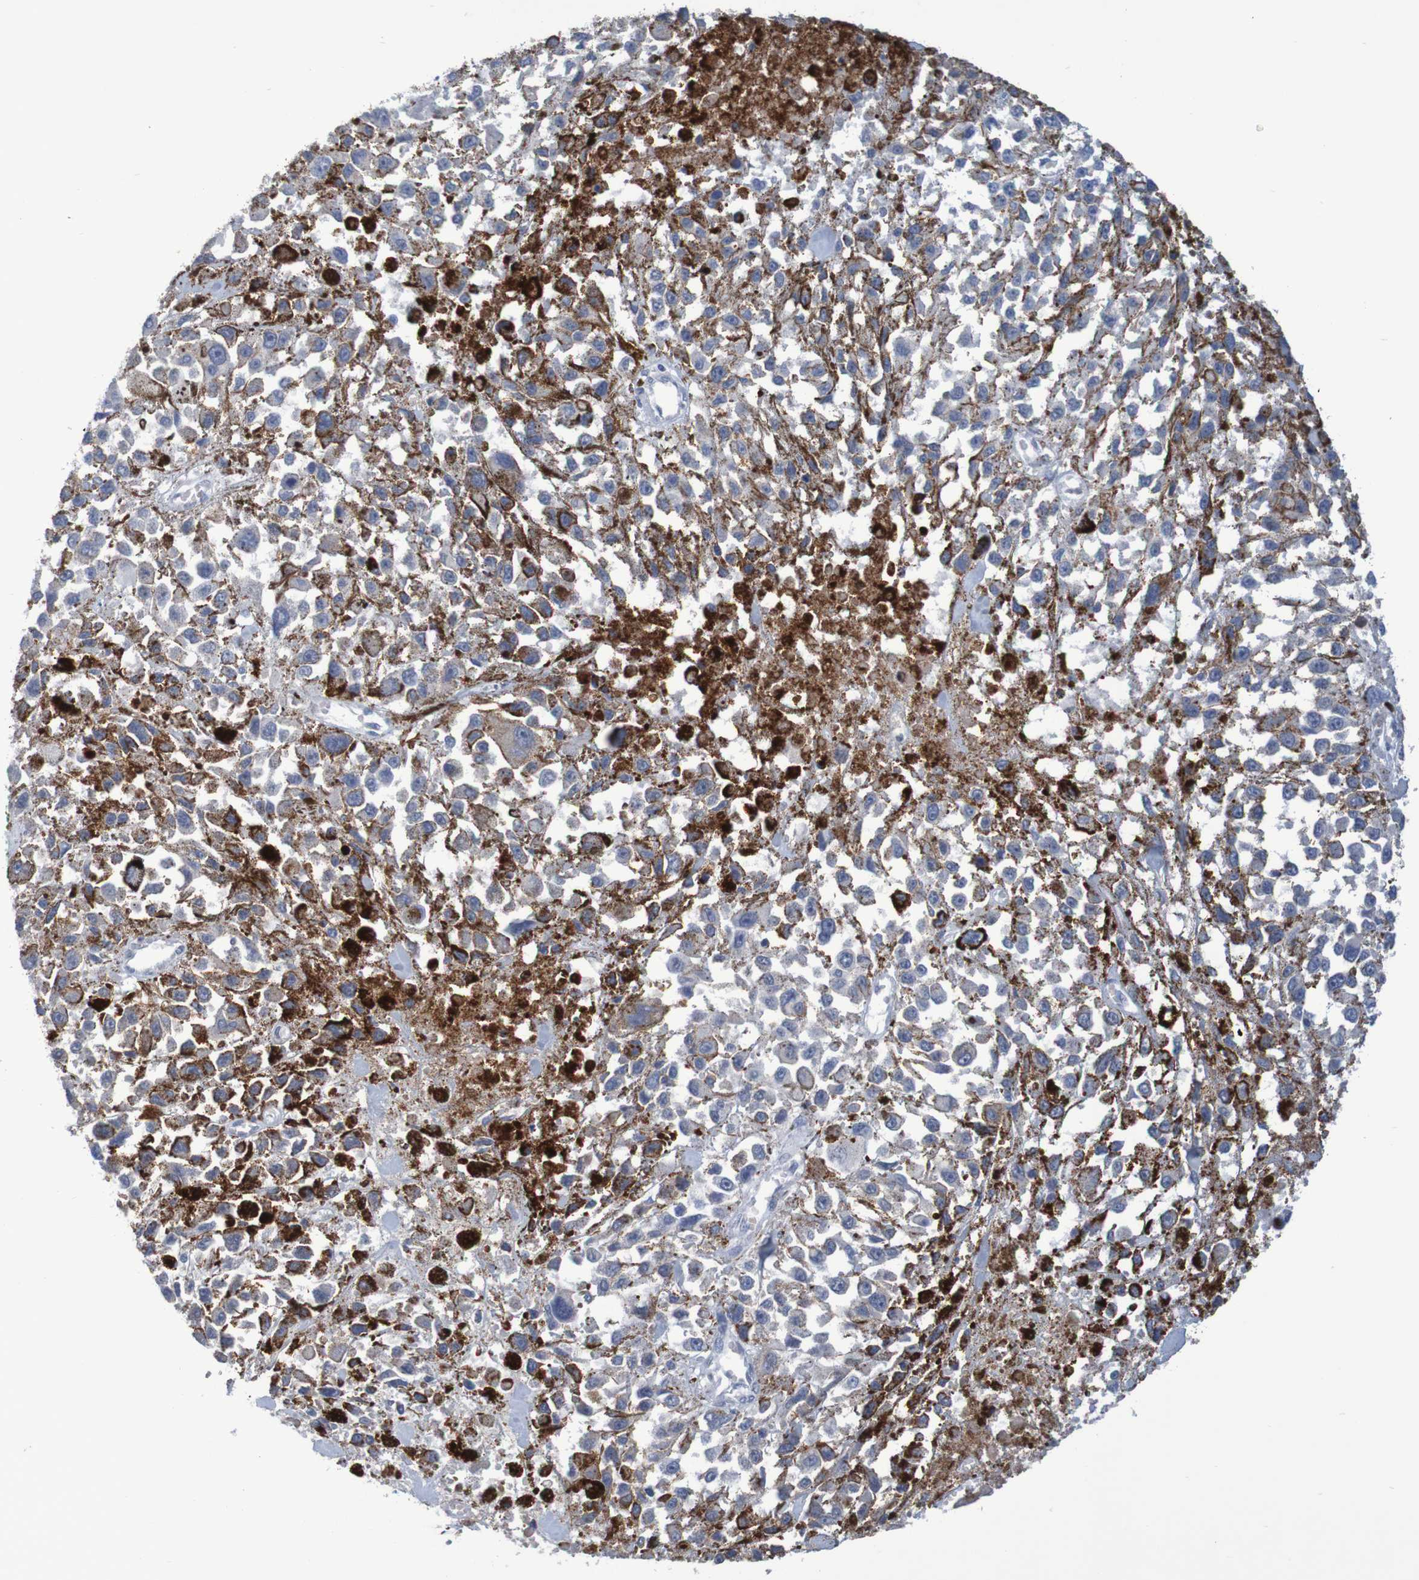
{"staining": {"intensity": "negative", "quantity": "none", "location": "none"}, "tissue": "melanoma", "cell_type": "Tumor cells", "image_type": "cancer", "snomed": [{"axis": "morphology", "description": "Malignant melanoma, Metastatic site"}, {"axis": "topography", "description": "Lymph node"}], "caption": "This is an immunohistochemistry (IHC) histopathology image of melanoma. There is no positivity in tumor cells.", "gene": "LTA", "patient": {"sex": "male", "age": 59}}